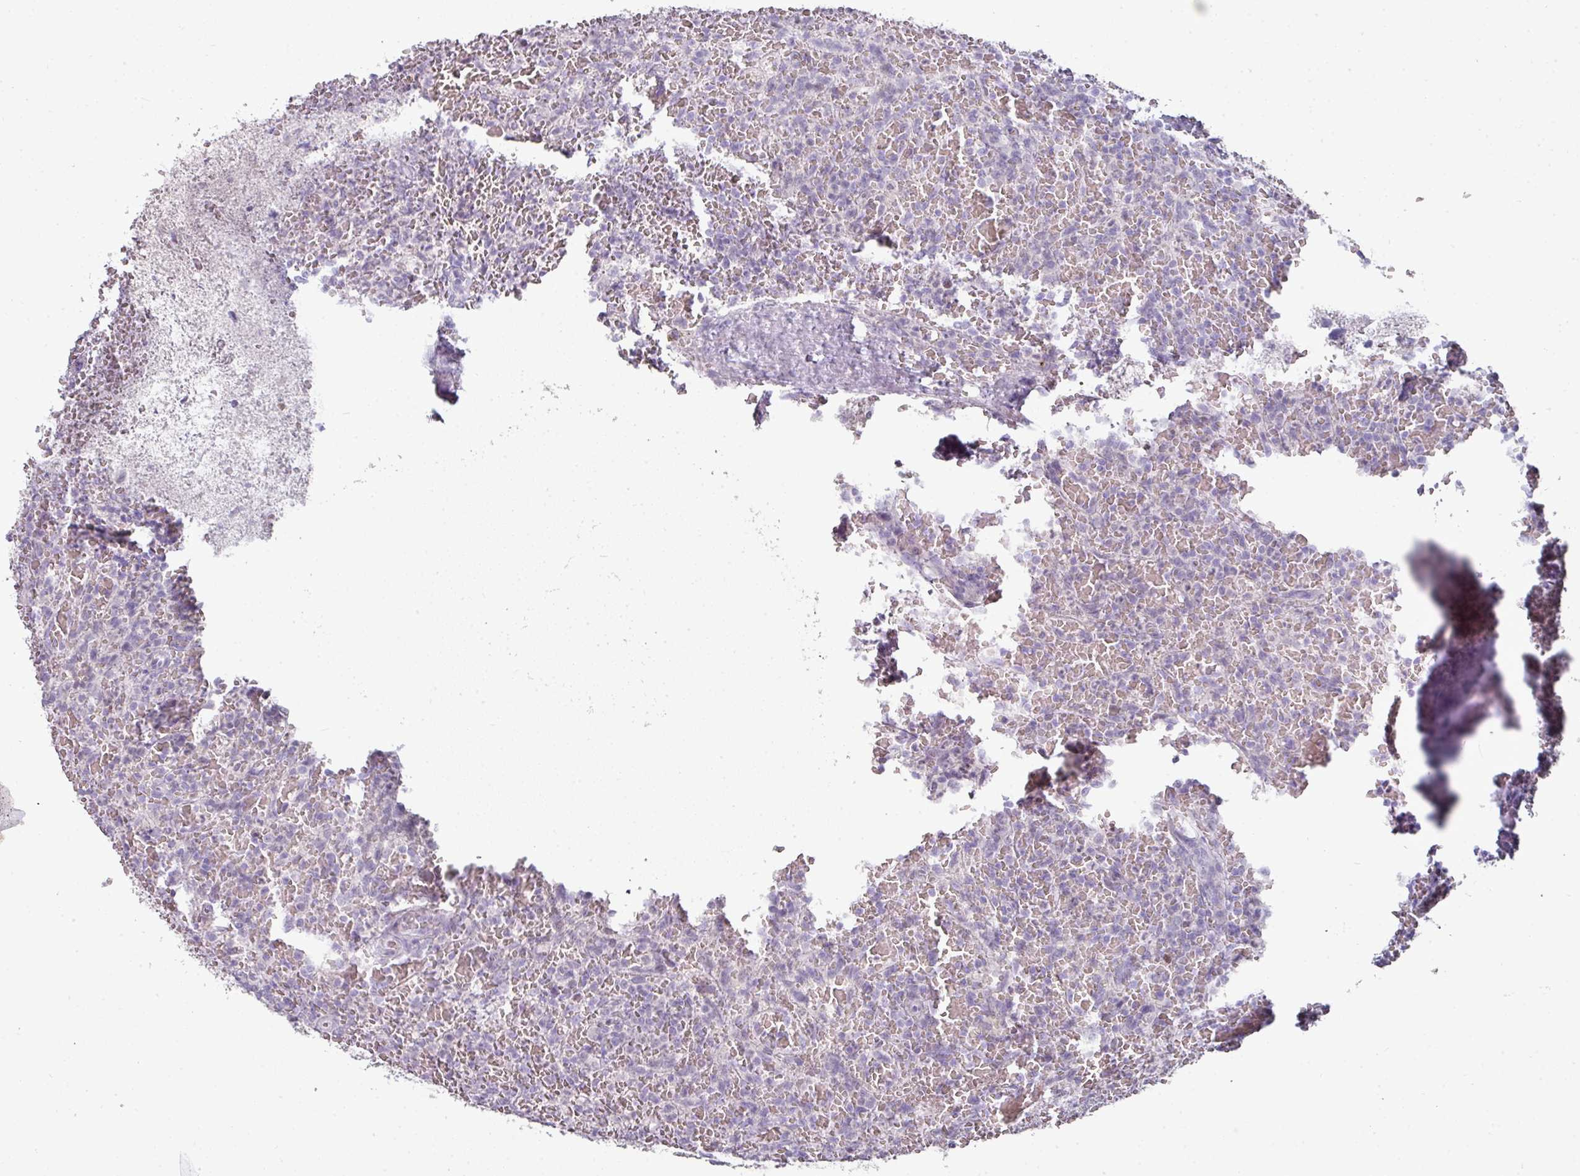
{"staining": {"intensity": "negative", "quantity": "none", "location": "none"}, "tissue": "lymphoma", "cell_type": "Tumor cells", "image_type": "cancer", "snomed": [{"axis": "morphology", "description": "Malignant lymphoma, non-Hodgkin's type, Low grade"}, {"axis": "topography", "description": "Spleen"}], "caption": "Lymphoma stained for a protein using IHC reveals no staining tumor cells.", "gene": "GTF2H3", "patient": {"sex": "female", "age": 64}}